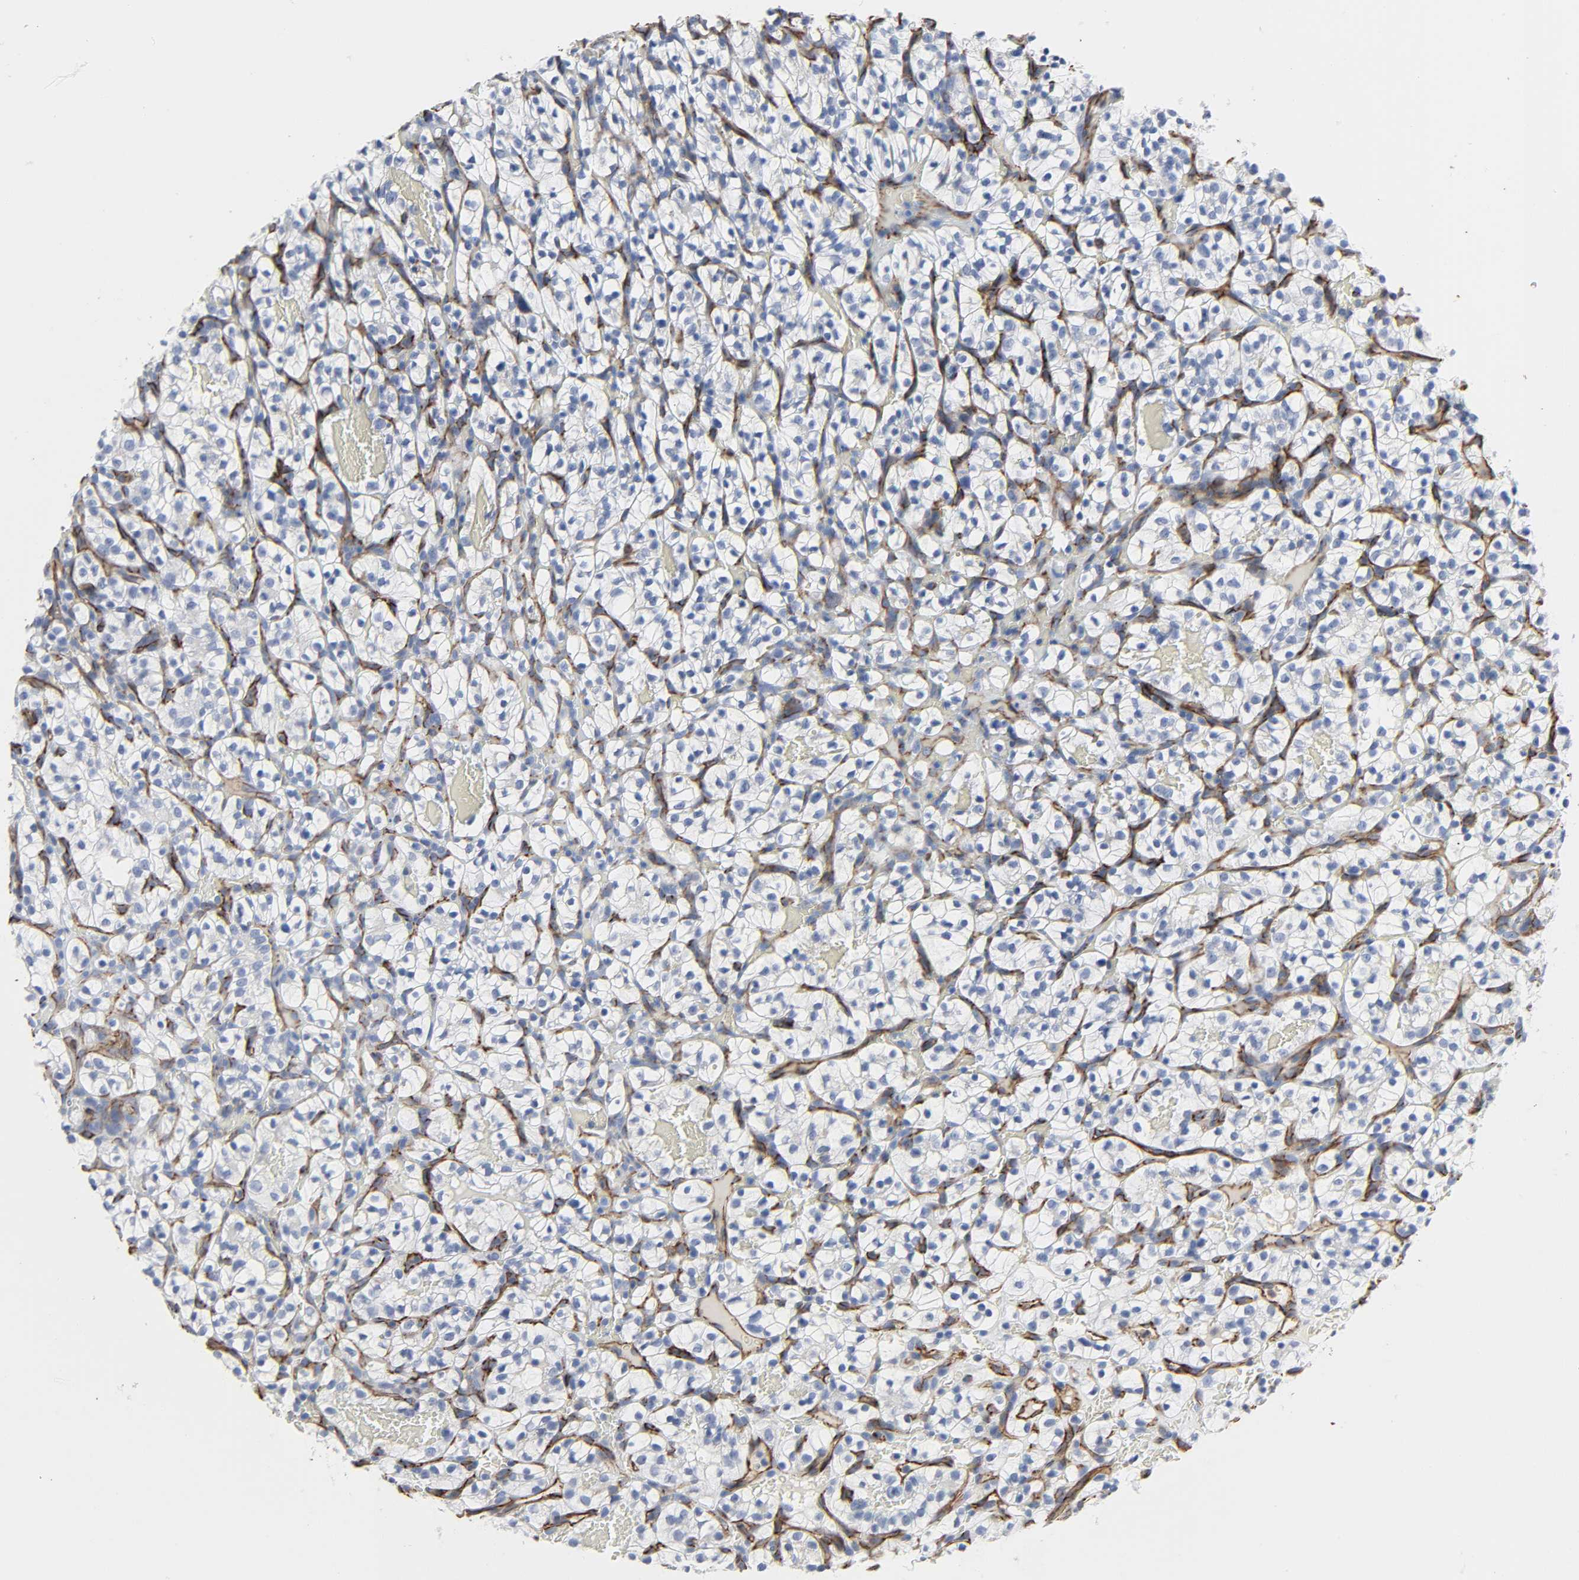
{"staining": {"intensity": "negative", "quantity": "none", "location": "none"}, "tissue": "renal cancer", "cell_type": "Tumor cells", "image_type": "cancer", "snomed": [{"axis": "morphology", "description": "Adenocarcinoma, NOS"}, {"axis": "topography", "description": "Kidney"}], "caption": "Tumor cells are negative for brown protein staining in renal cancer (adenocarcinoma).", "gene": "PECAM1", "patient": {"sex": "female", "age": 57}}